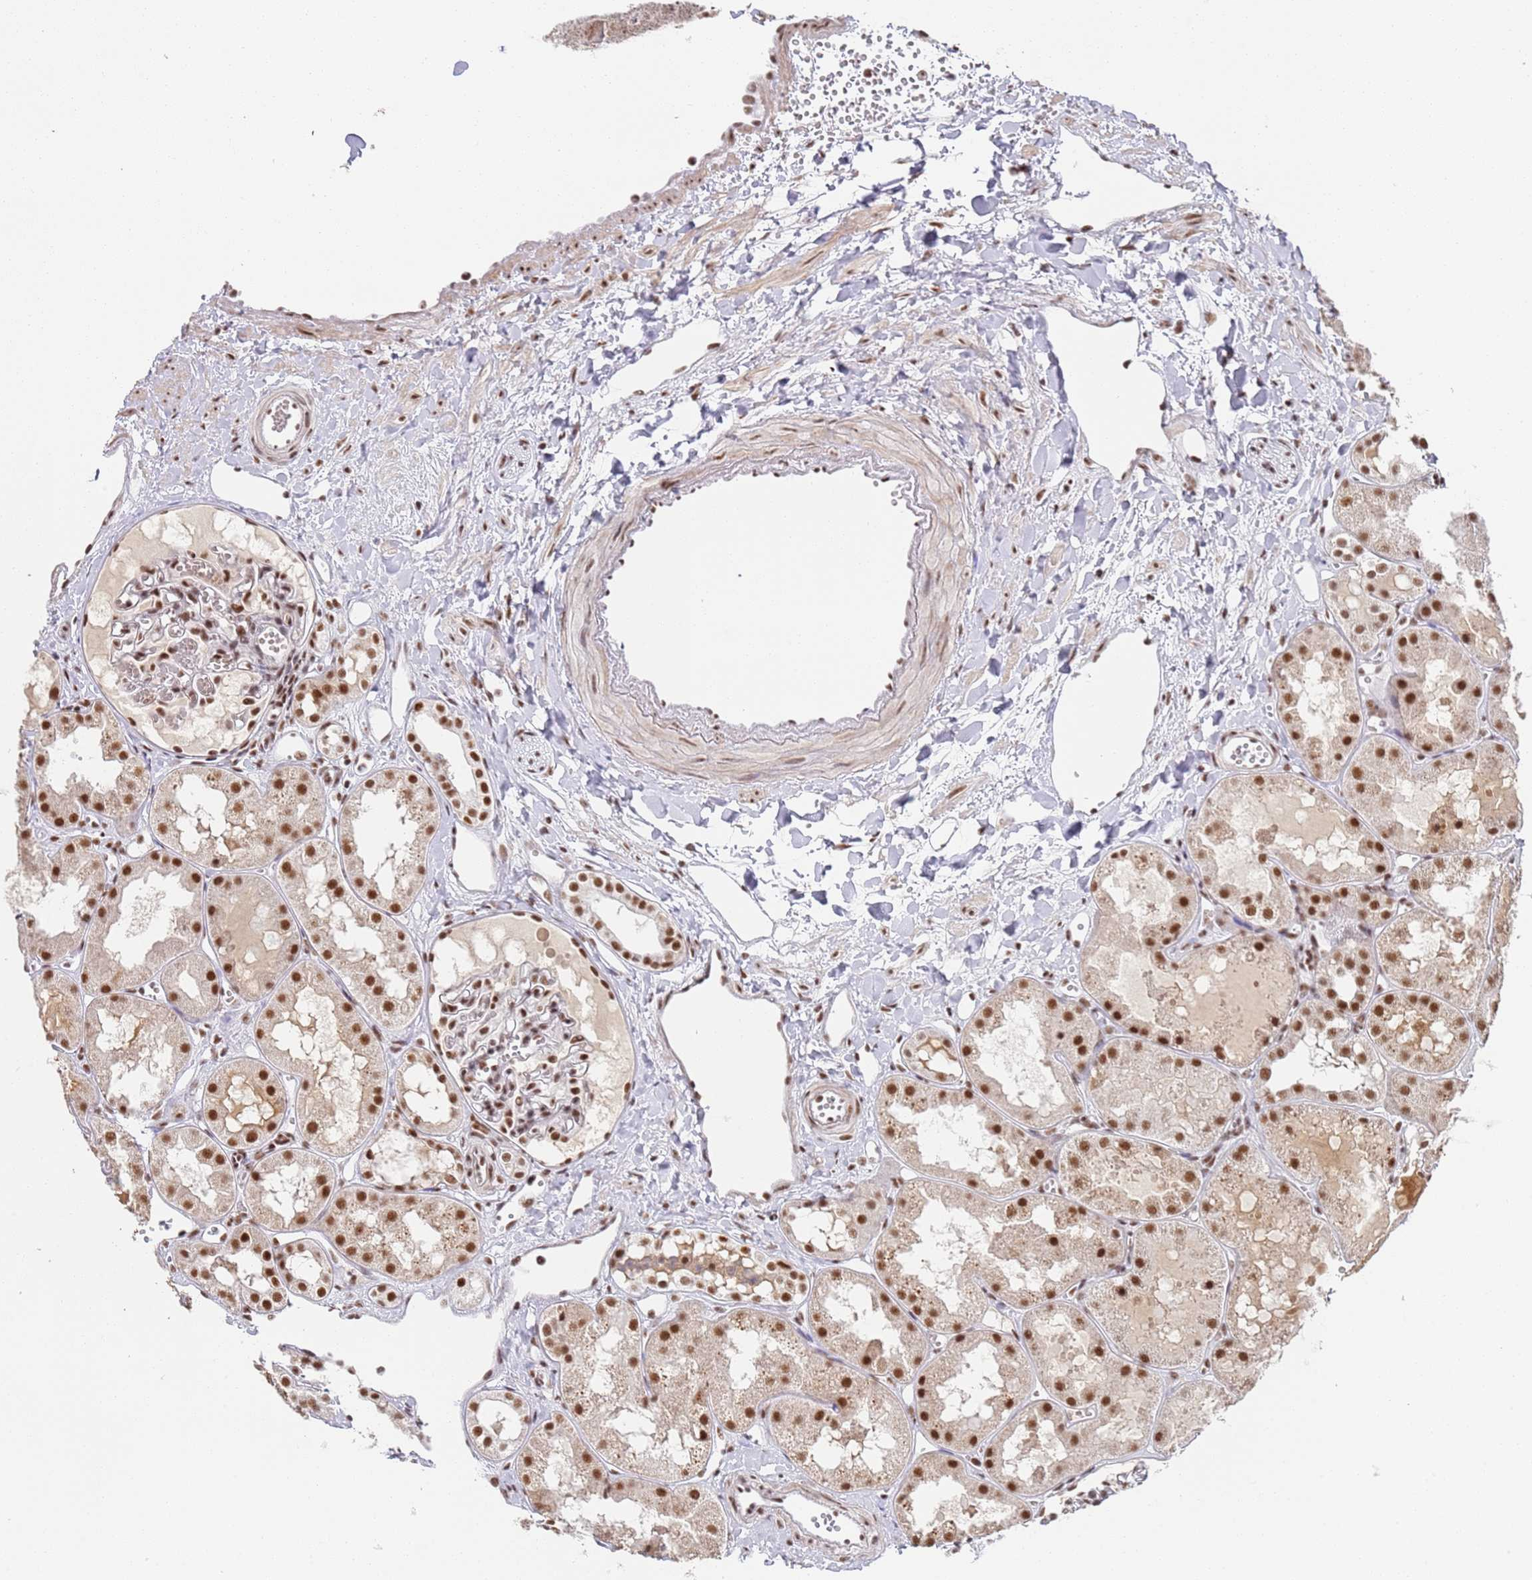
{"staining": {"intensity": "moderate", "quantity": "25%-75%", "location": "nuclear"}, "tissue": "kidney", "cell_type": "Cells in glomeruli", "image_type": "normal", "snomed": [{"axis": "morphology", "description": "Normal tissue, NOS"}, {"axis": "topography", "description": "Kidney"}], "caption": "An image of kidney stained for a protein reveals moderate nuclear brown staining in cells in glomeruli.", "gene": "AKAP8L", "patient": {"sex": "male", "age": 16}}